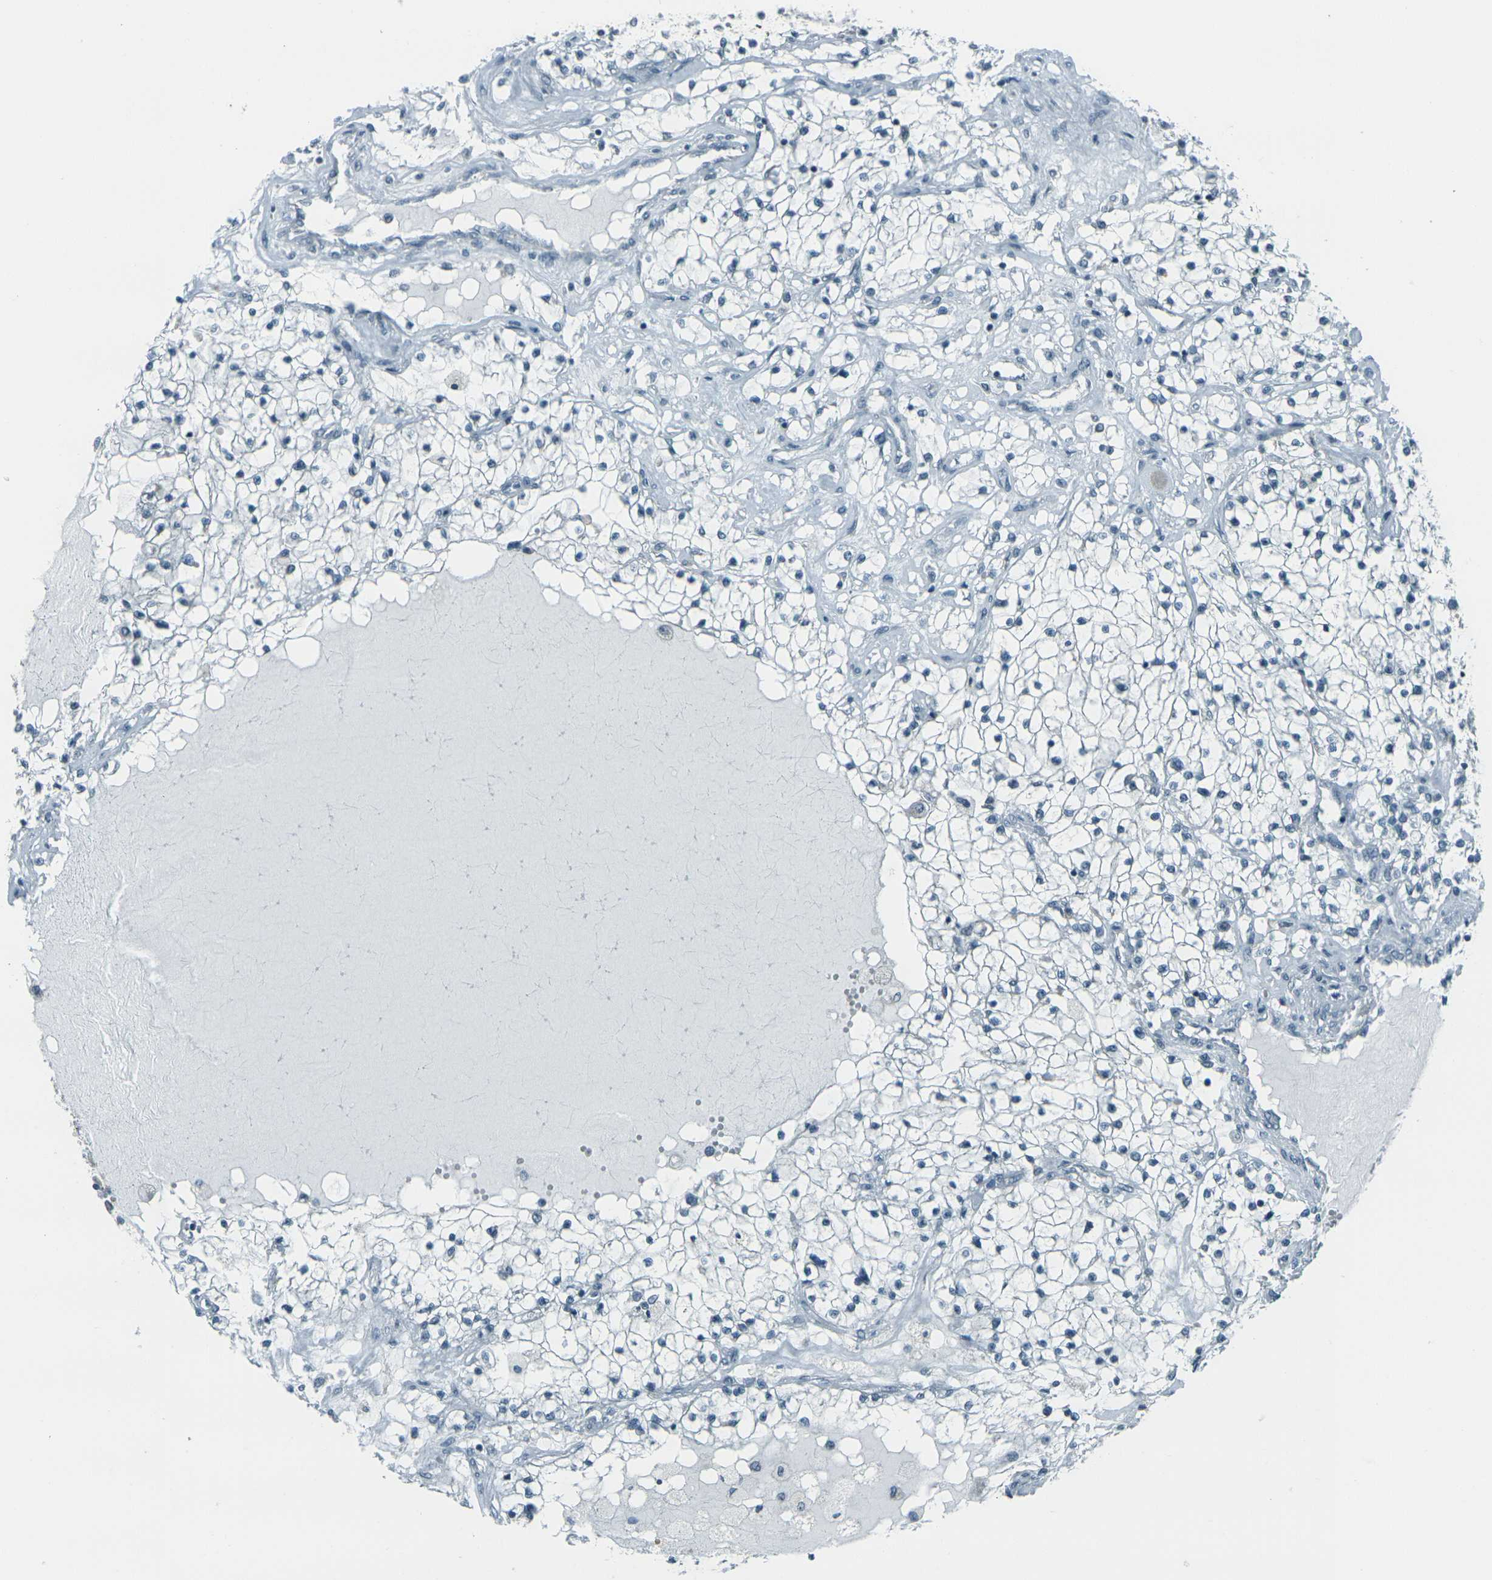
{"staining": {"intensity": "negative", "quantity": "none", "location": "none"}, "tissue": "renal cancer", "cell_type": "Tumor cells", "image_type": "cancer", "snomed": [{"axis": "morphology", "description": "Adenocarcinoma, NOS"}, {"axis": "topography", "description": "Kidney"}], "caption": "A high-resolution image shows immunohistochemistry (IHC) staining of renal cancer, which demonstrates no significant staining in tumor cells. (Brightfield microscopy of DAB immunohistochemistry at high magnification).", "gene": "H2BC1", "patient": {"sex": "male", "age": 68}}